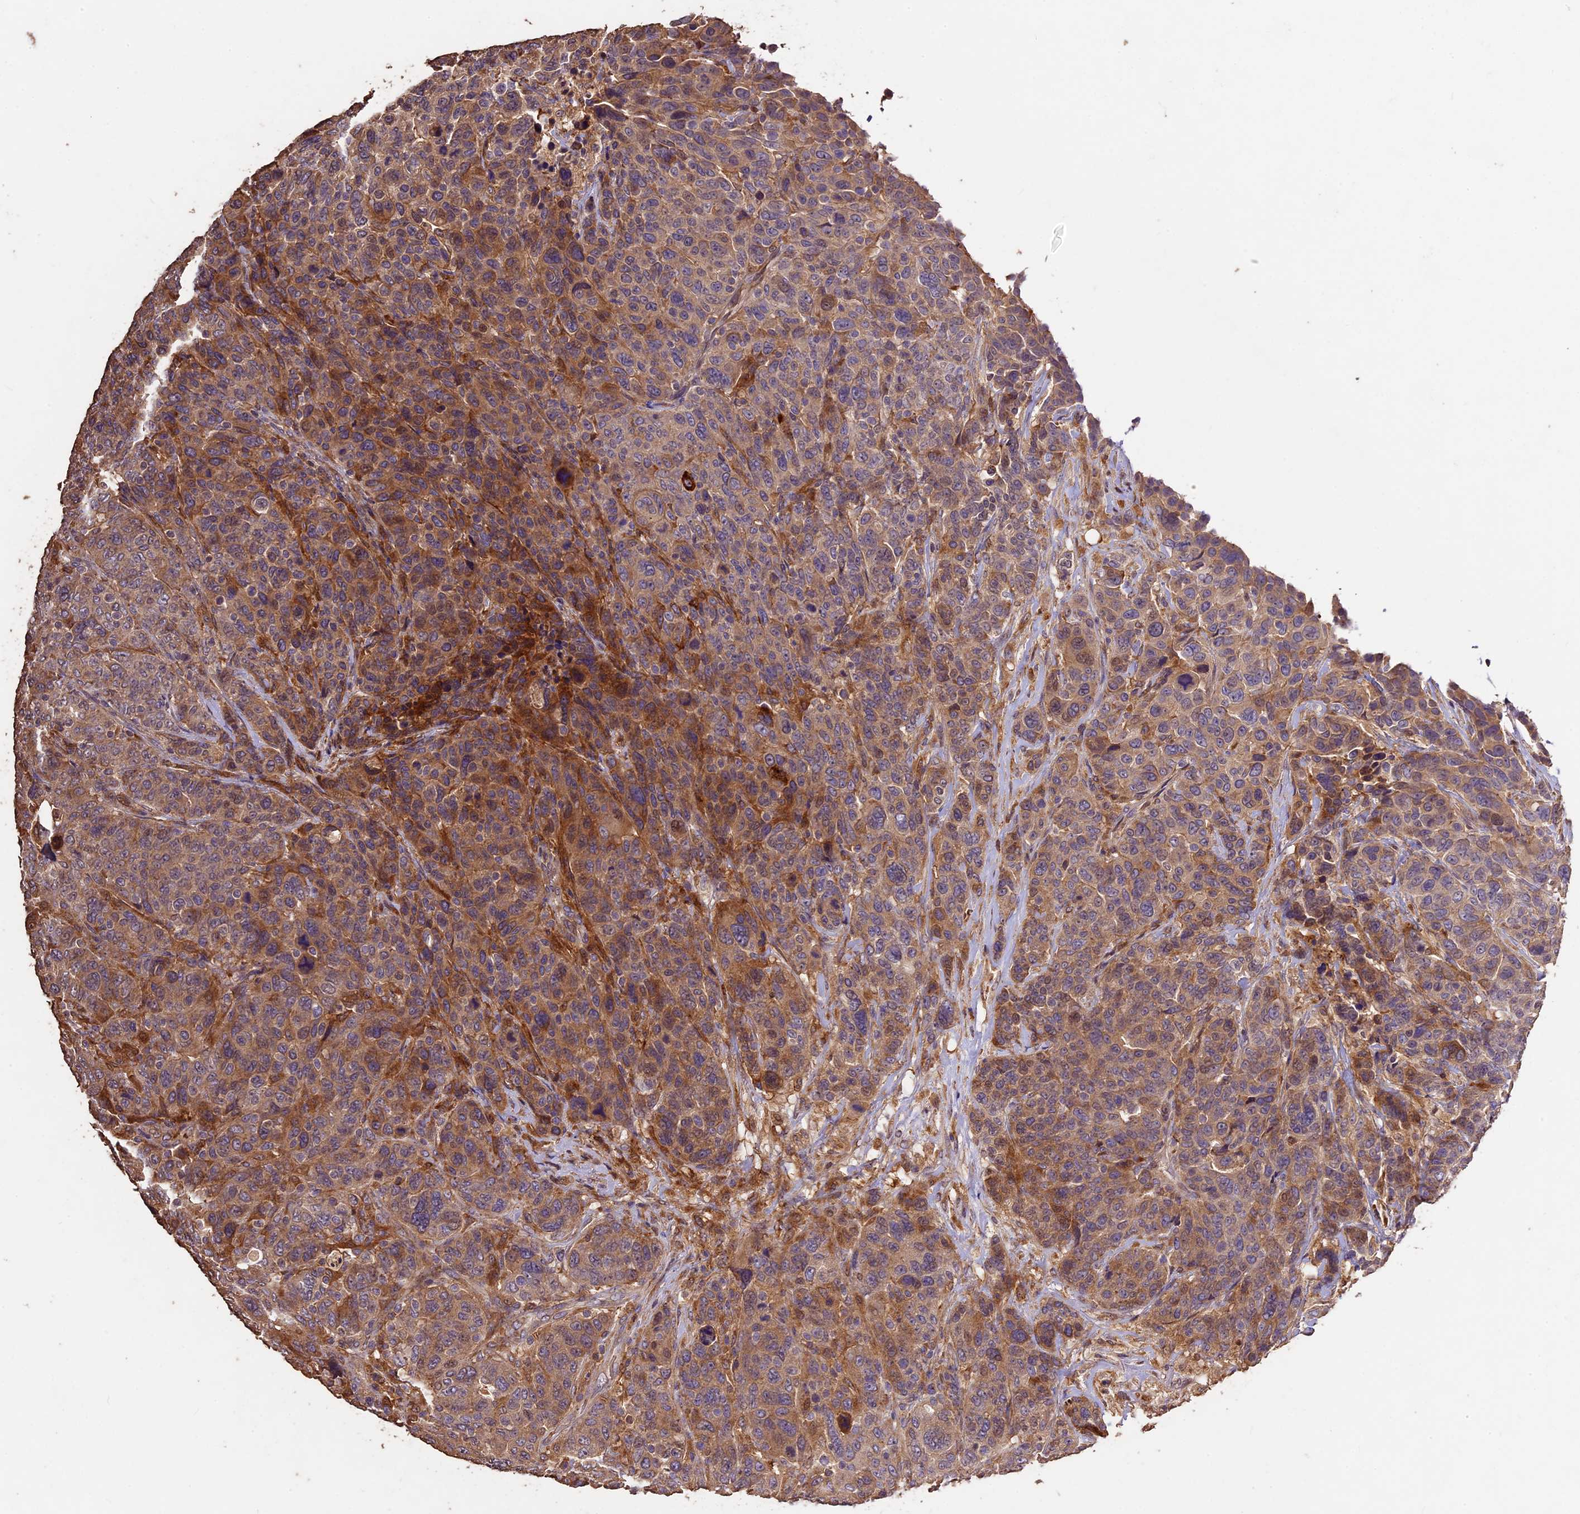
{"staining": {"intensity": "moderate", "quantity": ">75%", "location": "cytoplasmic/membranous"}, "tissue": "breast cancer", "cell_type": "Tumor cells", "image_type": "cancer", "snomed": [{"axis": "morphology", "description": "Duct carcinoma"}, {"axis": "topography", "description": "Breast"}], "caption": "A histopathology image showing moderate cytoplasmic/membranous staining in about >75% of tumor cells in breast cancer (infiltrating ductal carcinoma), as visualized by brown immunohistochemical staining.", "gene": "CRLF1", "patient": {"sex": "female", "age": 37}}